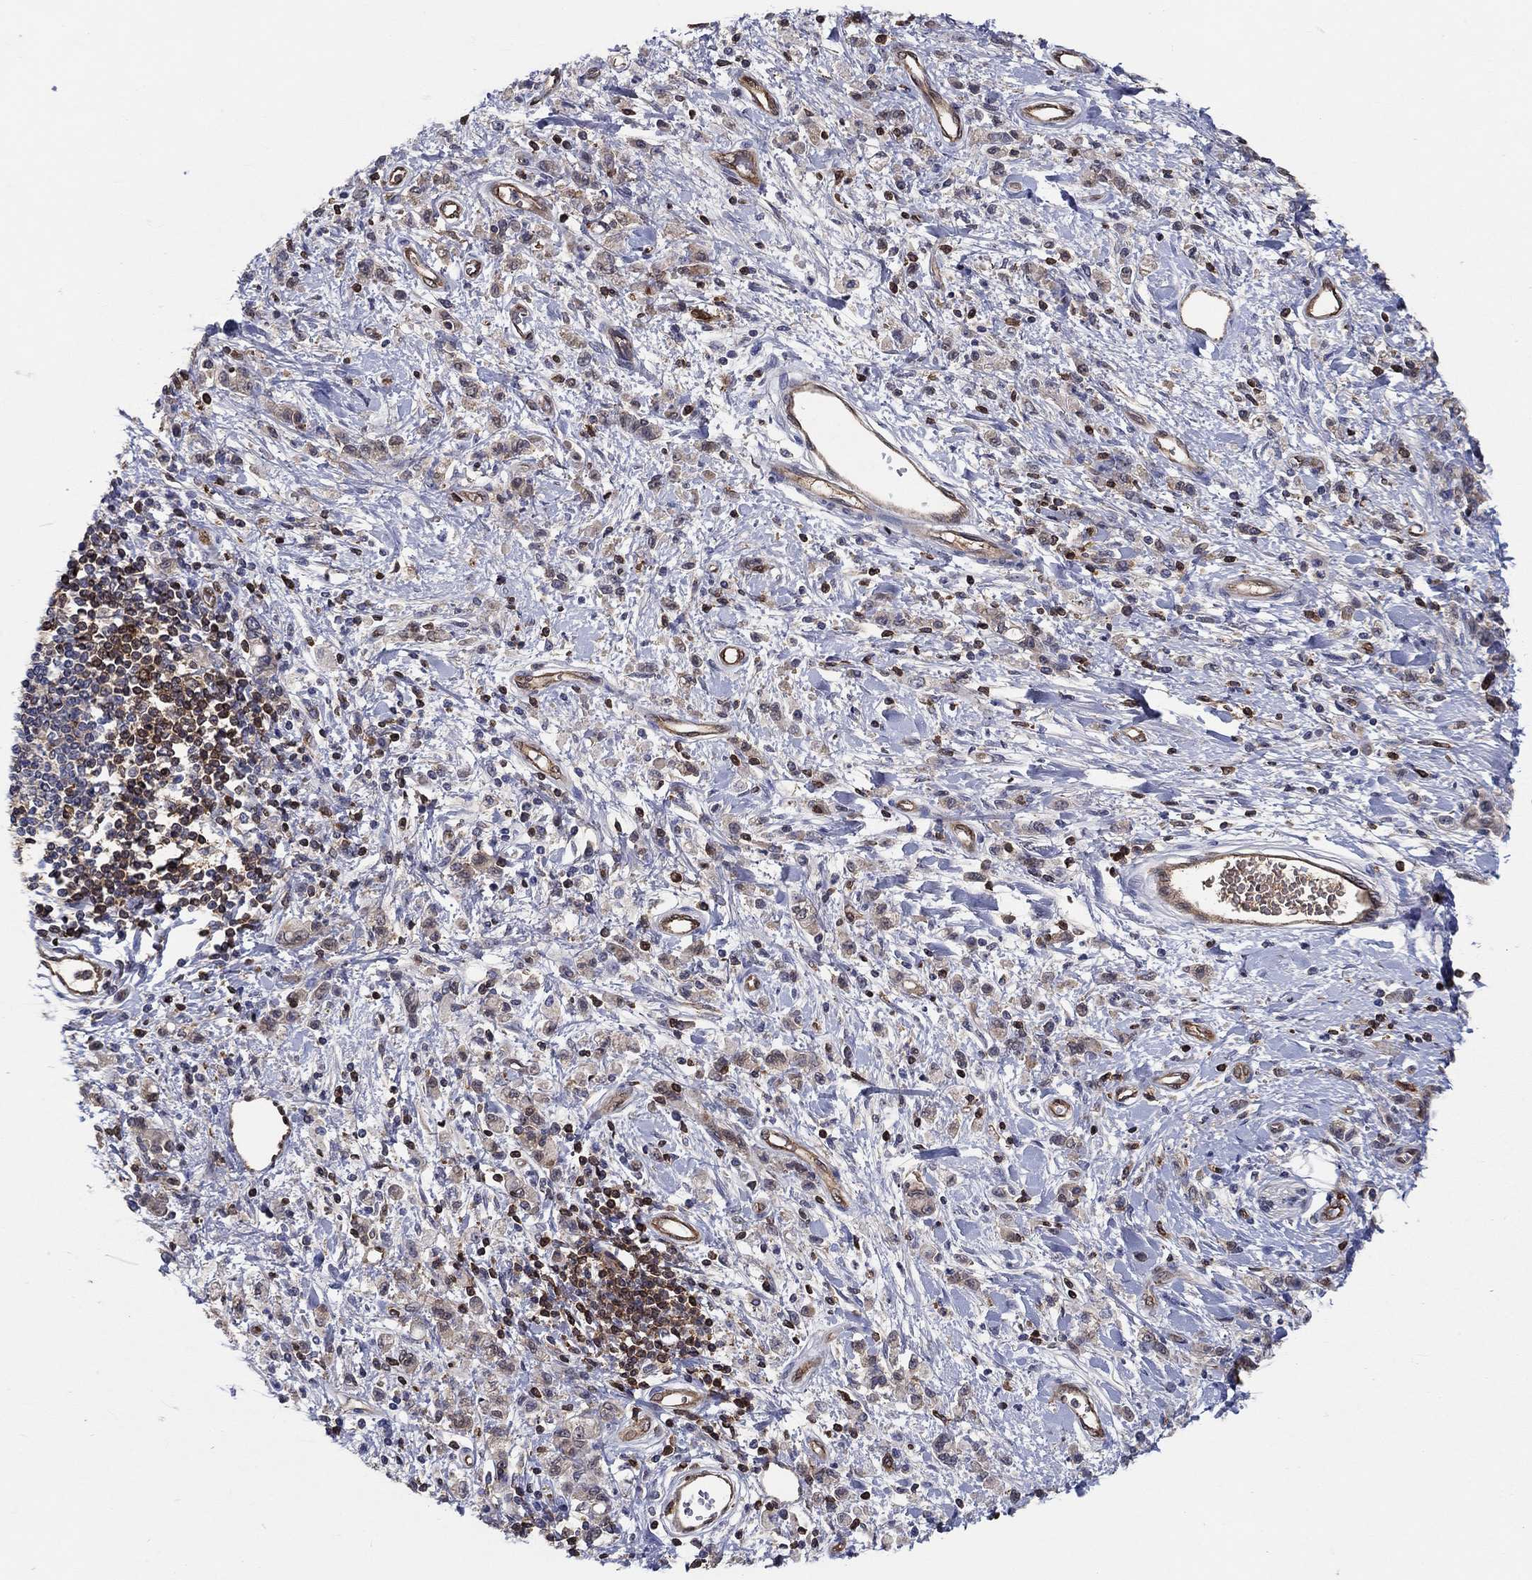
{"staining": {"intensity": "weak", "quantity": ">75%", "location": "cytoplasmic/membranous"}, "tissue": "stomach cancer", "cell_type": "Tumor cells", "image_type": "cancer", "snomed": [{"axis": "morphology", "description": "Adenocarcinoma, NOS"}, {"axis": "topography", "description": "Stomach"}], "caption": "Weak cytoplasmic/membranous staining is appreciated in approximately >75% of tumor cells in stomach adenocarcinoma. Using DAB (3,3'-diaminobenzidine) (brown) and hematoxylin (blue) stains, captured at high magnification using brightfield microscopy.", "gene": "AGFG2", "patient": {"sex": "male", "age": 77}}